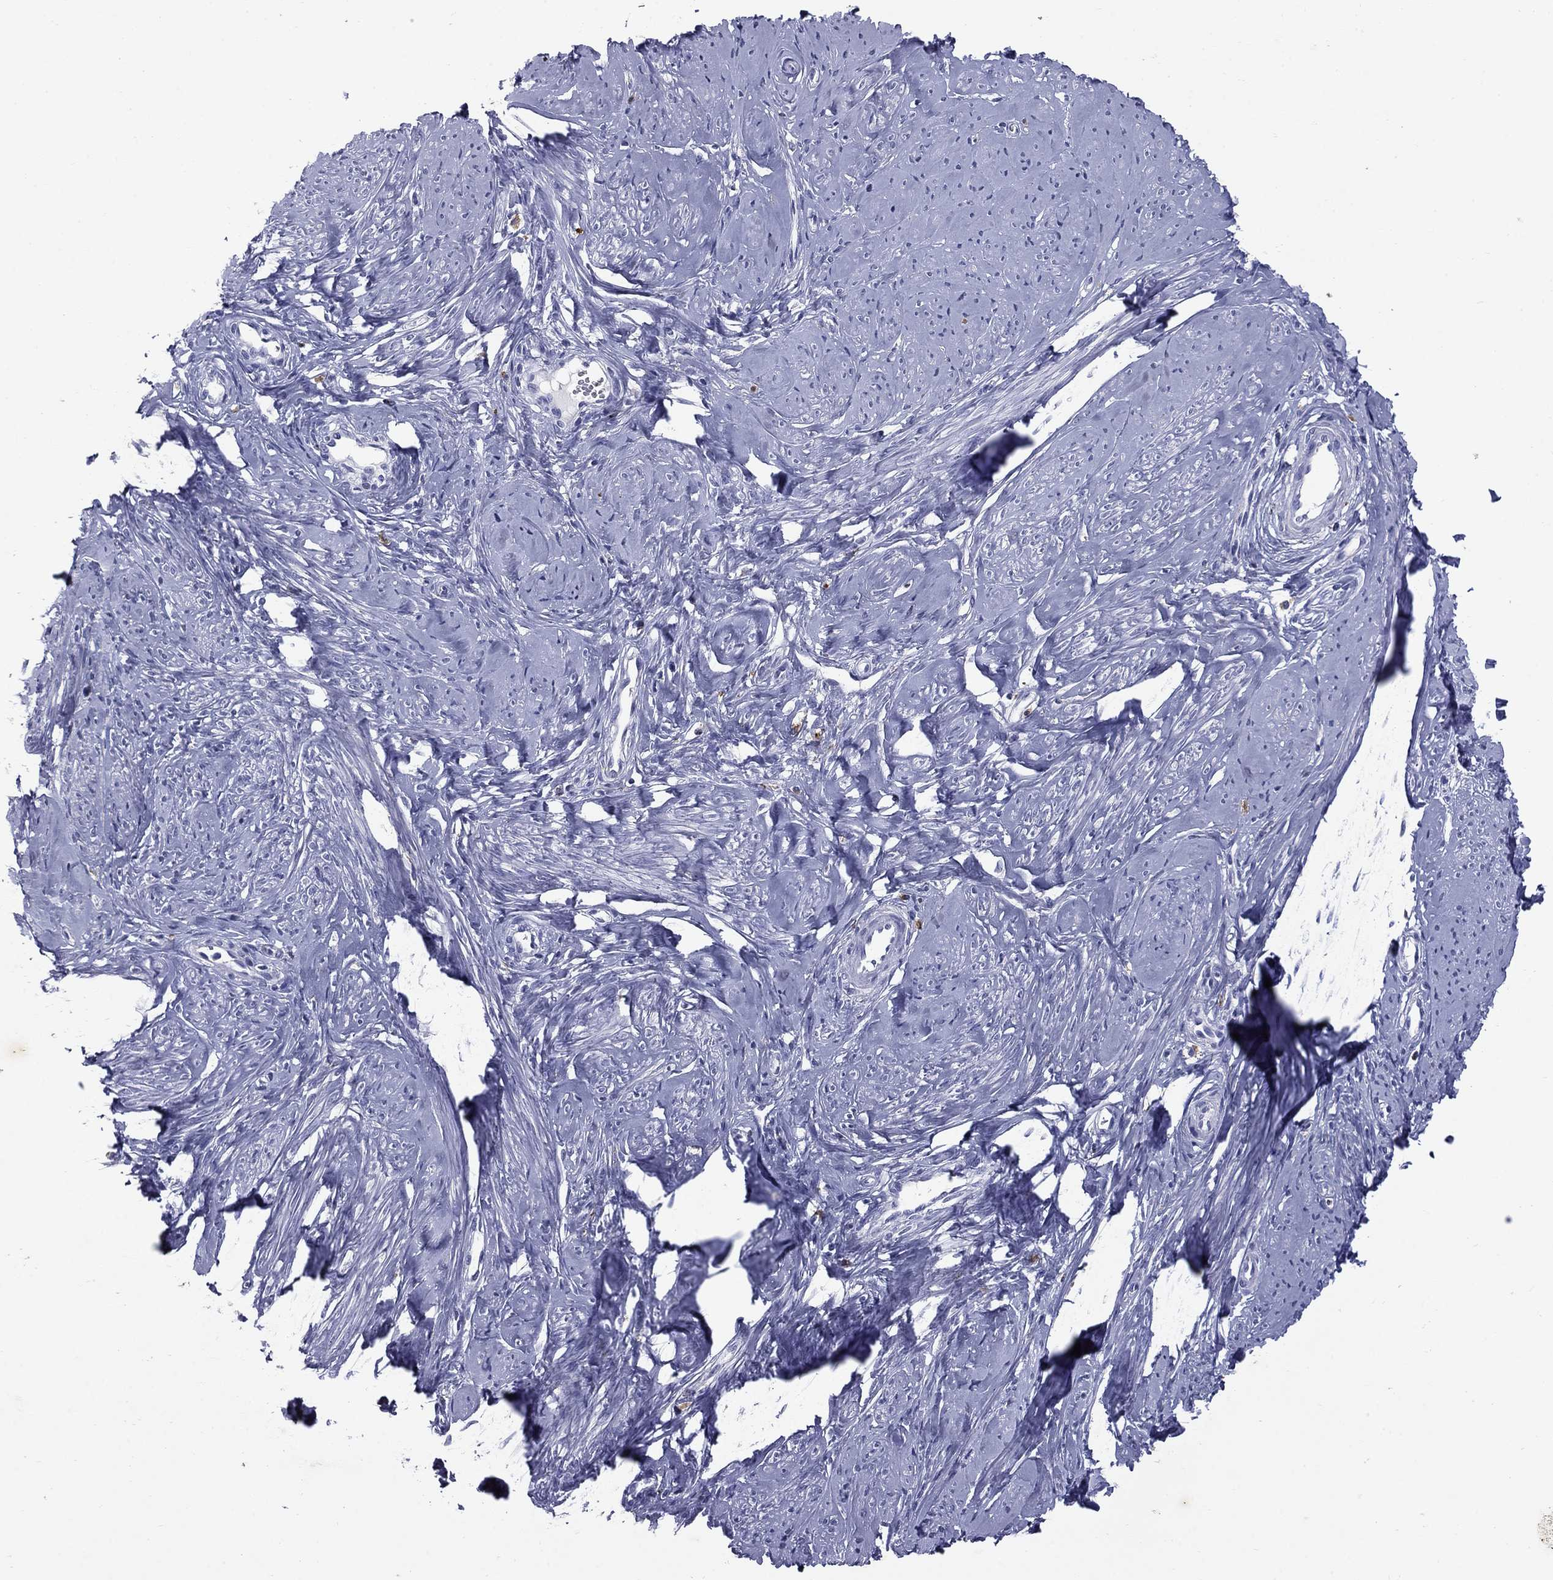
{"staining": {"intensity": "negative", "quantity": "none", "location": "none"}, "tissue": "smooth muscle", "cell_type": "Smooth muscle cells", "image_type": "normal", "snomed": [{"axis": "morphology", "description": "Normal tissue, NOS"}, {"axis": "topography", "description": "Smooth muscle"}], "caption": "Smooth muscle cells are negative for protein expression in unremarkable human smooth muscle. Nuclei are stained in blue.", "gene": "MADCAM1", "patient": {"sex": "female", "age": 48}}